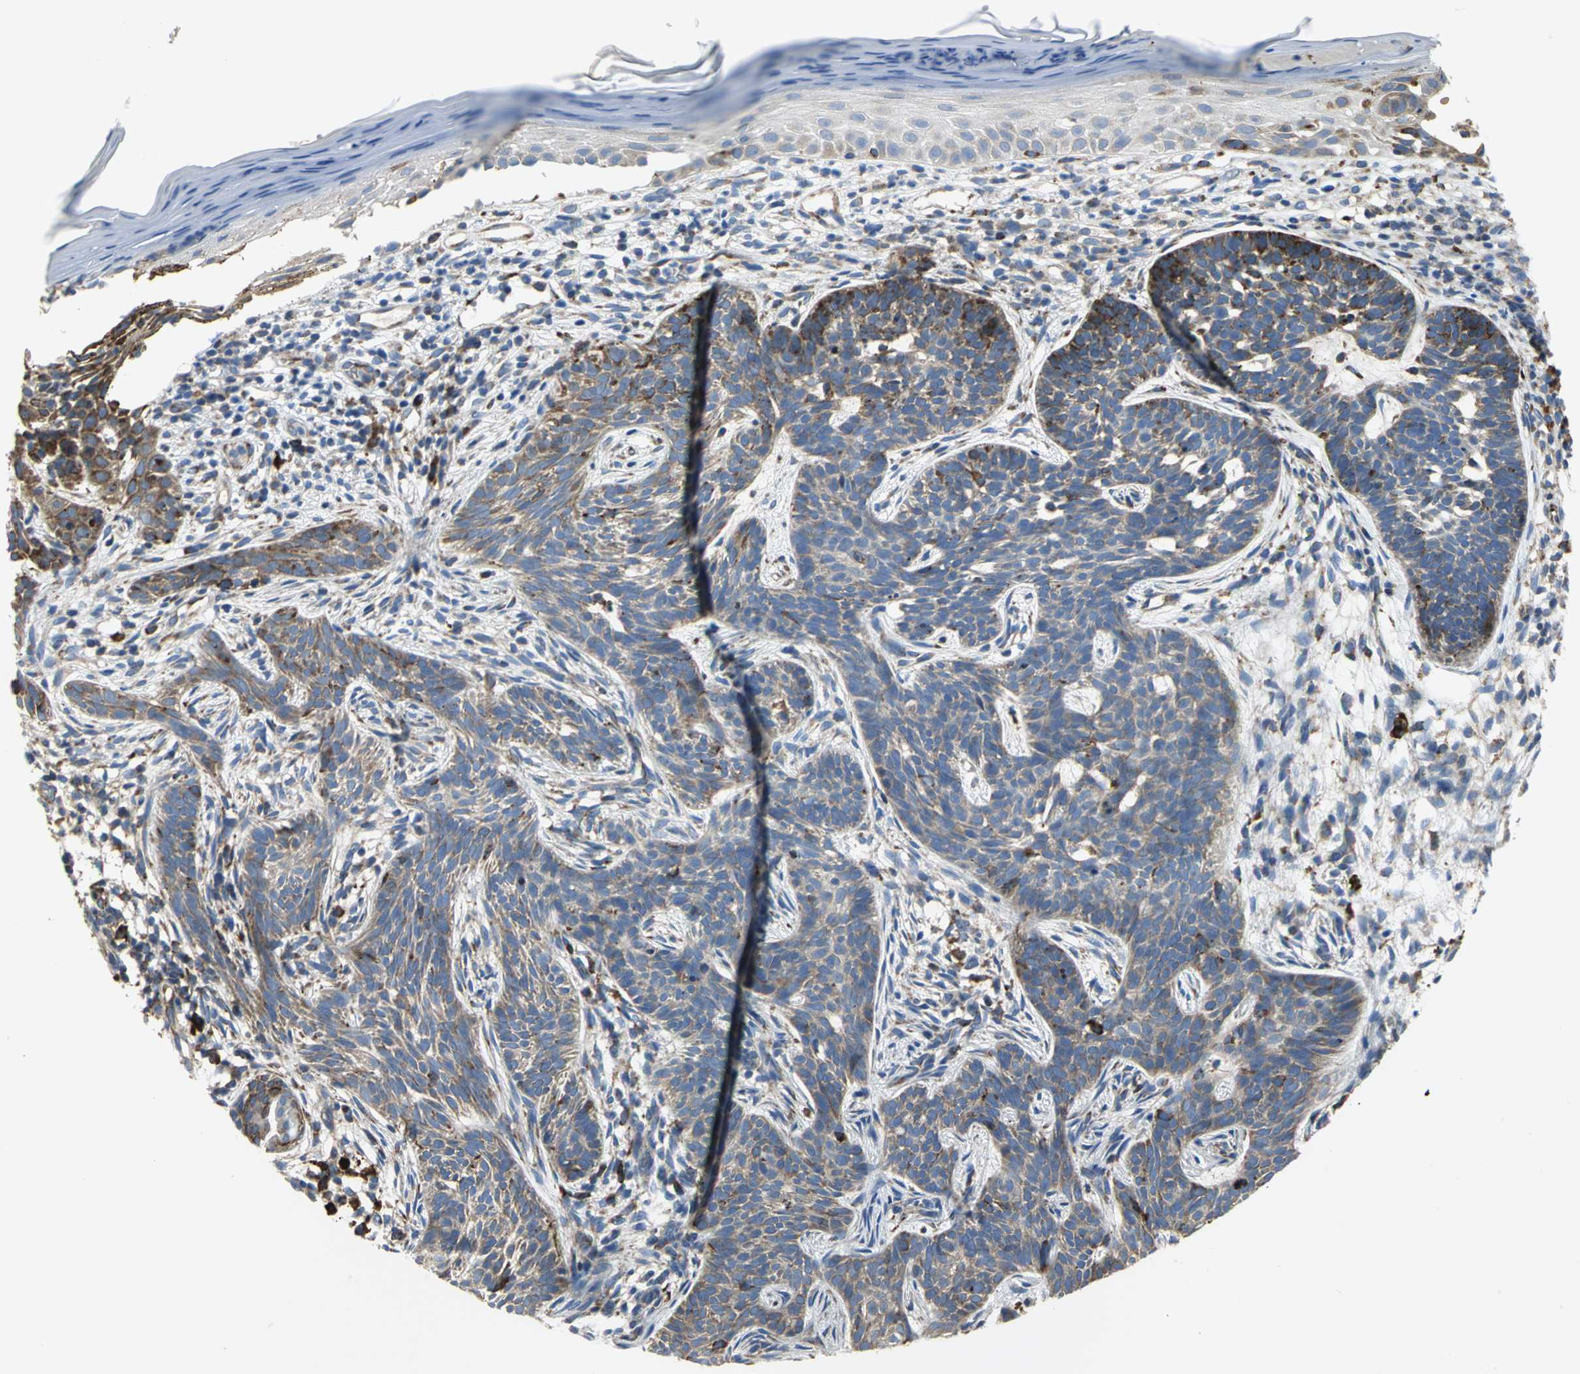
{"staining": {"intensity": "strong", "quantity": ">75%", "location": "cytoplasmic/membranous"}, "tissue": "skin cancer", "cell_type": "Tumor cells", "image_type": "cancer", "snomed": [{"axis": "morphology", "description": "Normal tissue, NOS"}, {"axis": "morphology", "description": "Basal cell carcinoma"}, {"axis": "topography", "description": "Skin"}], "caption": "A micrograph of human basal cell carcinoma (skin) stained for a protein demonstrates strong cytoplasmic/membranous brown staining in tumor cells. (brown staining indicates protein expression, while blue staining denotes nuclei).", "gene": "TULP4", "patient": {"sex": "female", "age": 69}}